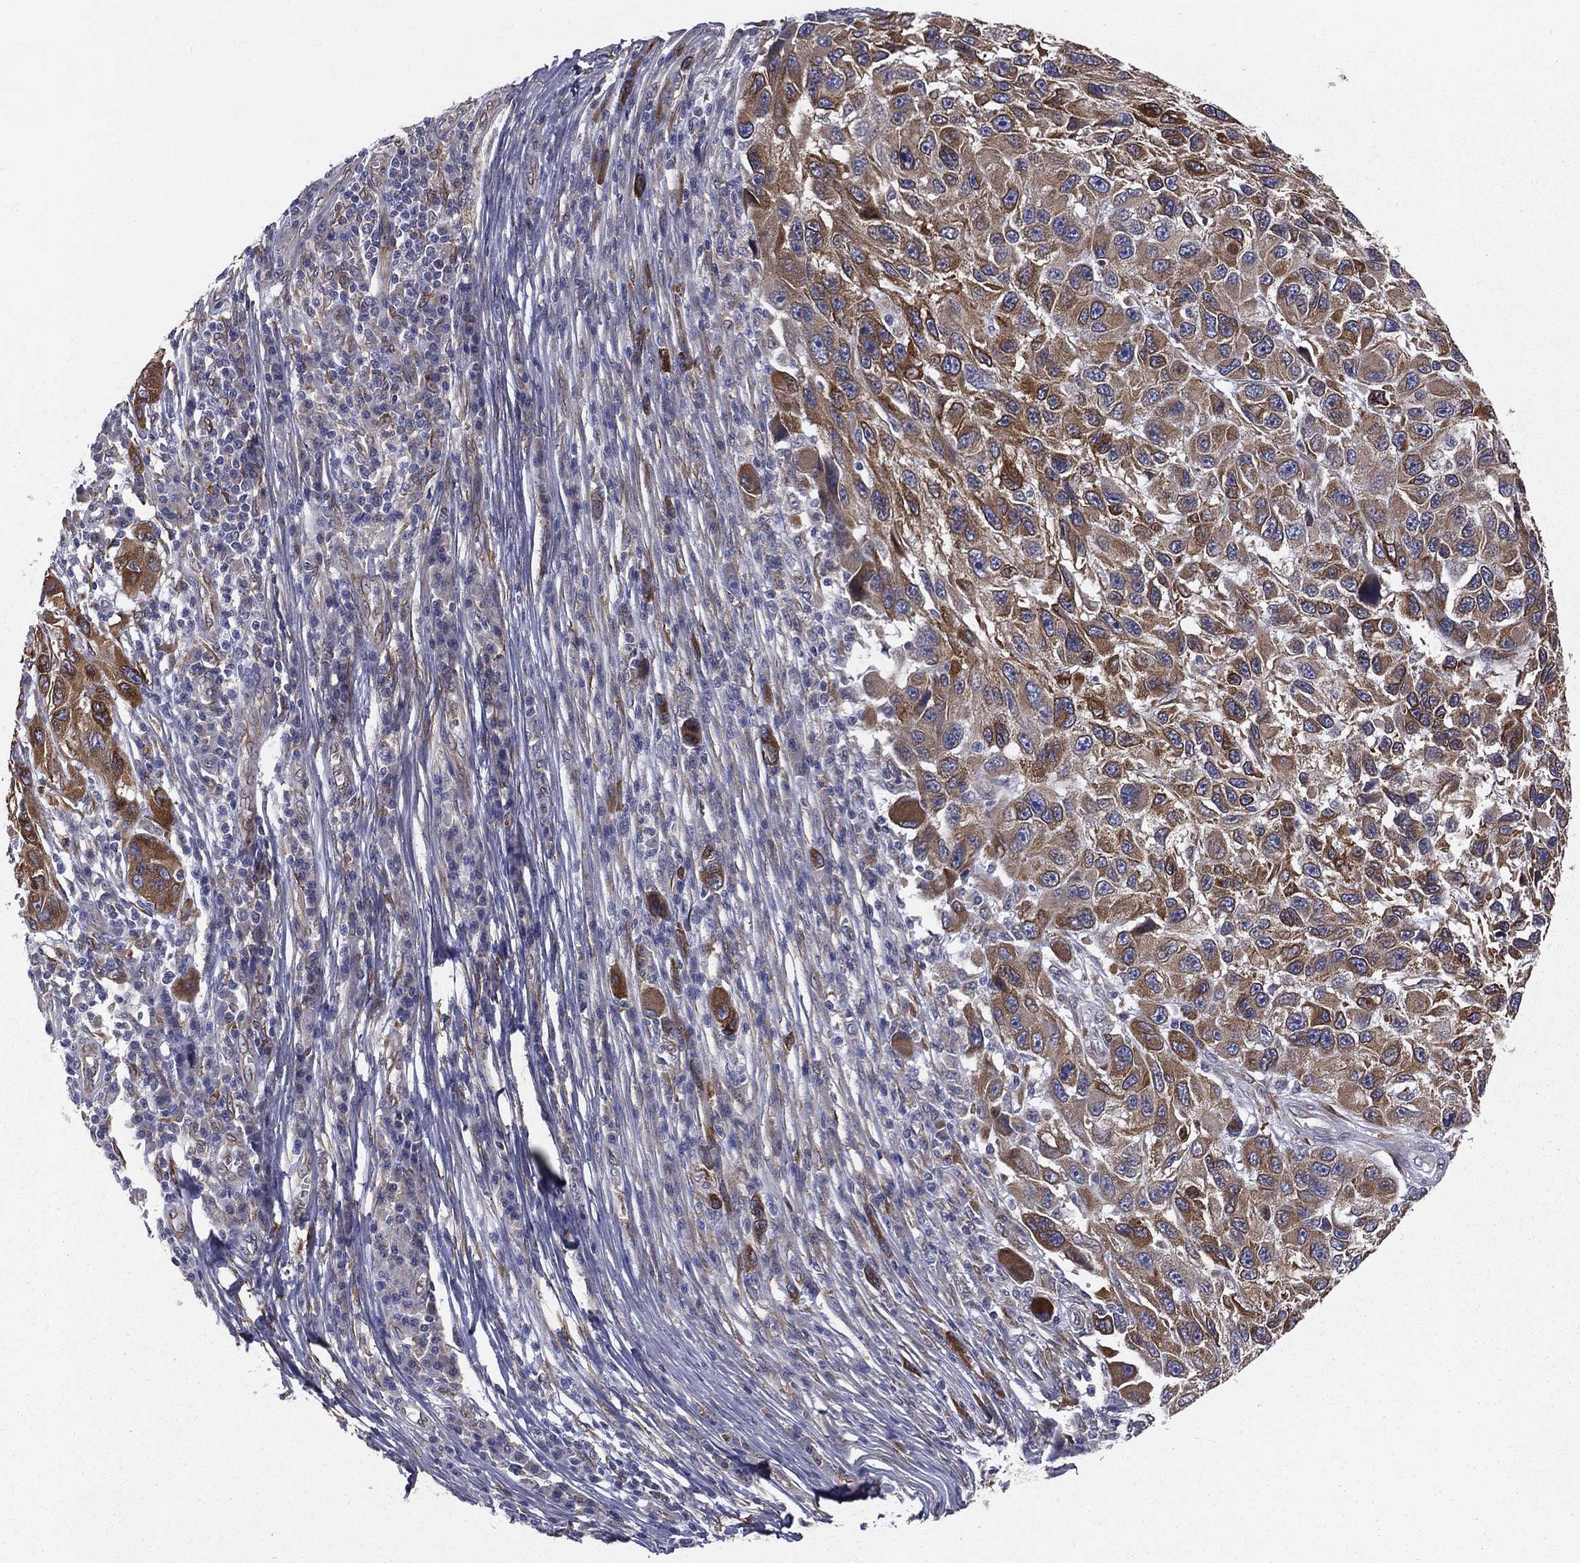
{"staining": {"intensity": "moderate", "quantity": "25%-75%", "location": "cytoplasmic/membranous"}, "tissue": "melanoma", "cell_type": "Tumor cells", "image_type": "cancer", "snomed": [{"axis": "morphology", "description": "Malignant melanoma, NOS"}, {"axis": "topography", "description": "Skin"}], "caption": "Moderate cytoplasmic/membranous positivity for a protein is appreciated in approximately 25%-75% of tumor cells of malignant melanoma using IHC.", "gene": "PGRMC1", "patient": {"sex": "male", "age": 53}}